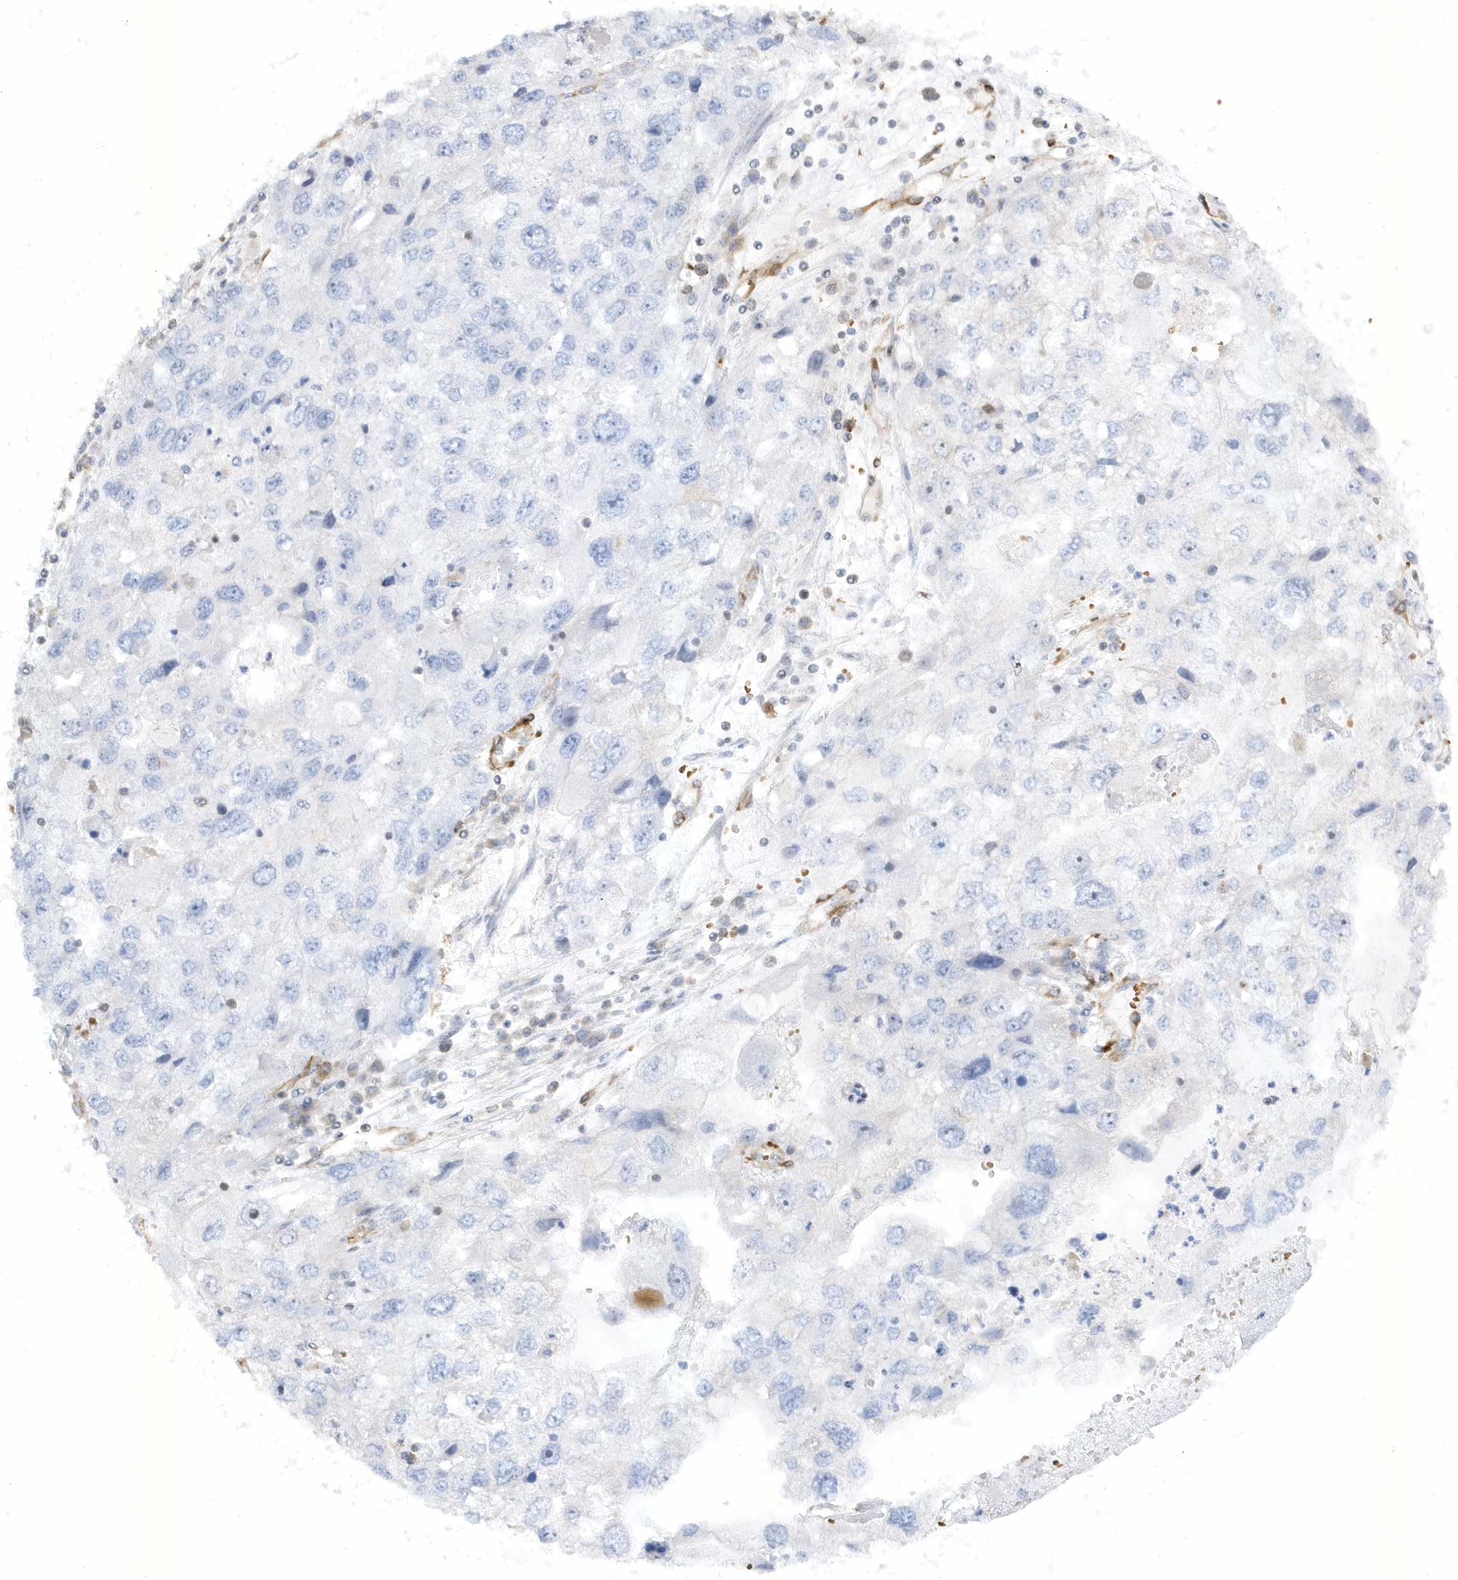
{"staining": {"intensity": "negative", "quantity": "none", "location": "none"}, "tissue": "endometrial cancer", "cell_type": "Tumor cells", "image_type": "cancer", "snomed": [{"axis": "morphology", "description": "Adenocarcinoma, NOS"}, {"axis": "topography", "description": "Endometrium"}], "caption": "Protein analysis of endometrial cancer (adenocarcinoma) demonstrates no significant staining in tumor cells. (DAB immunohistochemistry, high magnification).", "gene": "MAP7D3", "patient": {"sex": "female", "age": 49}}